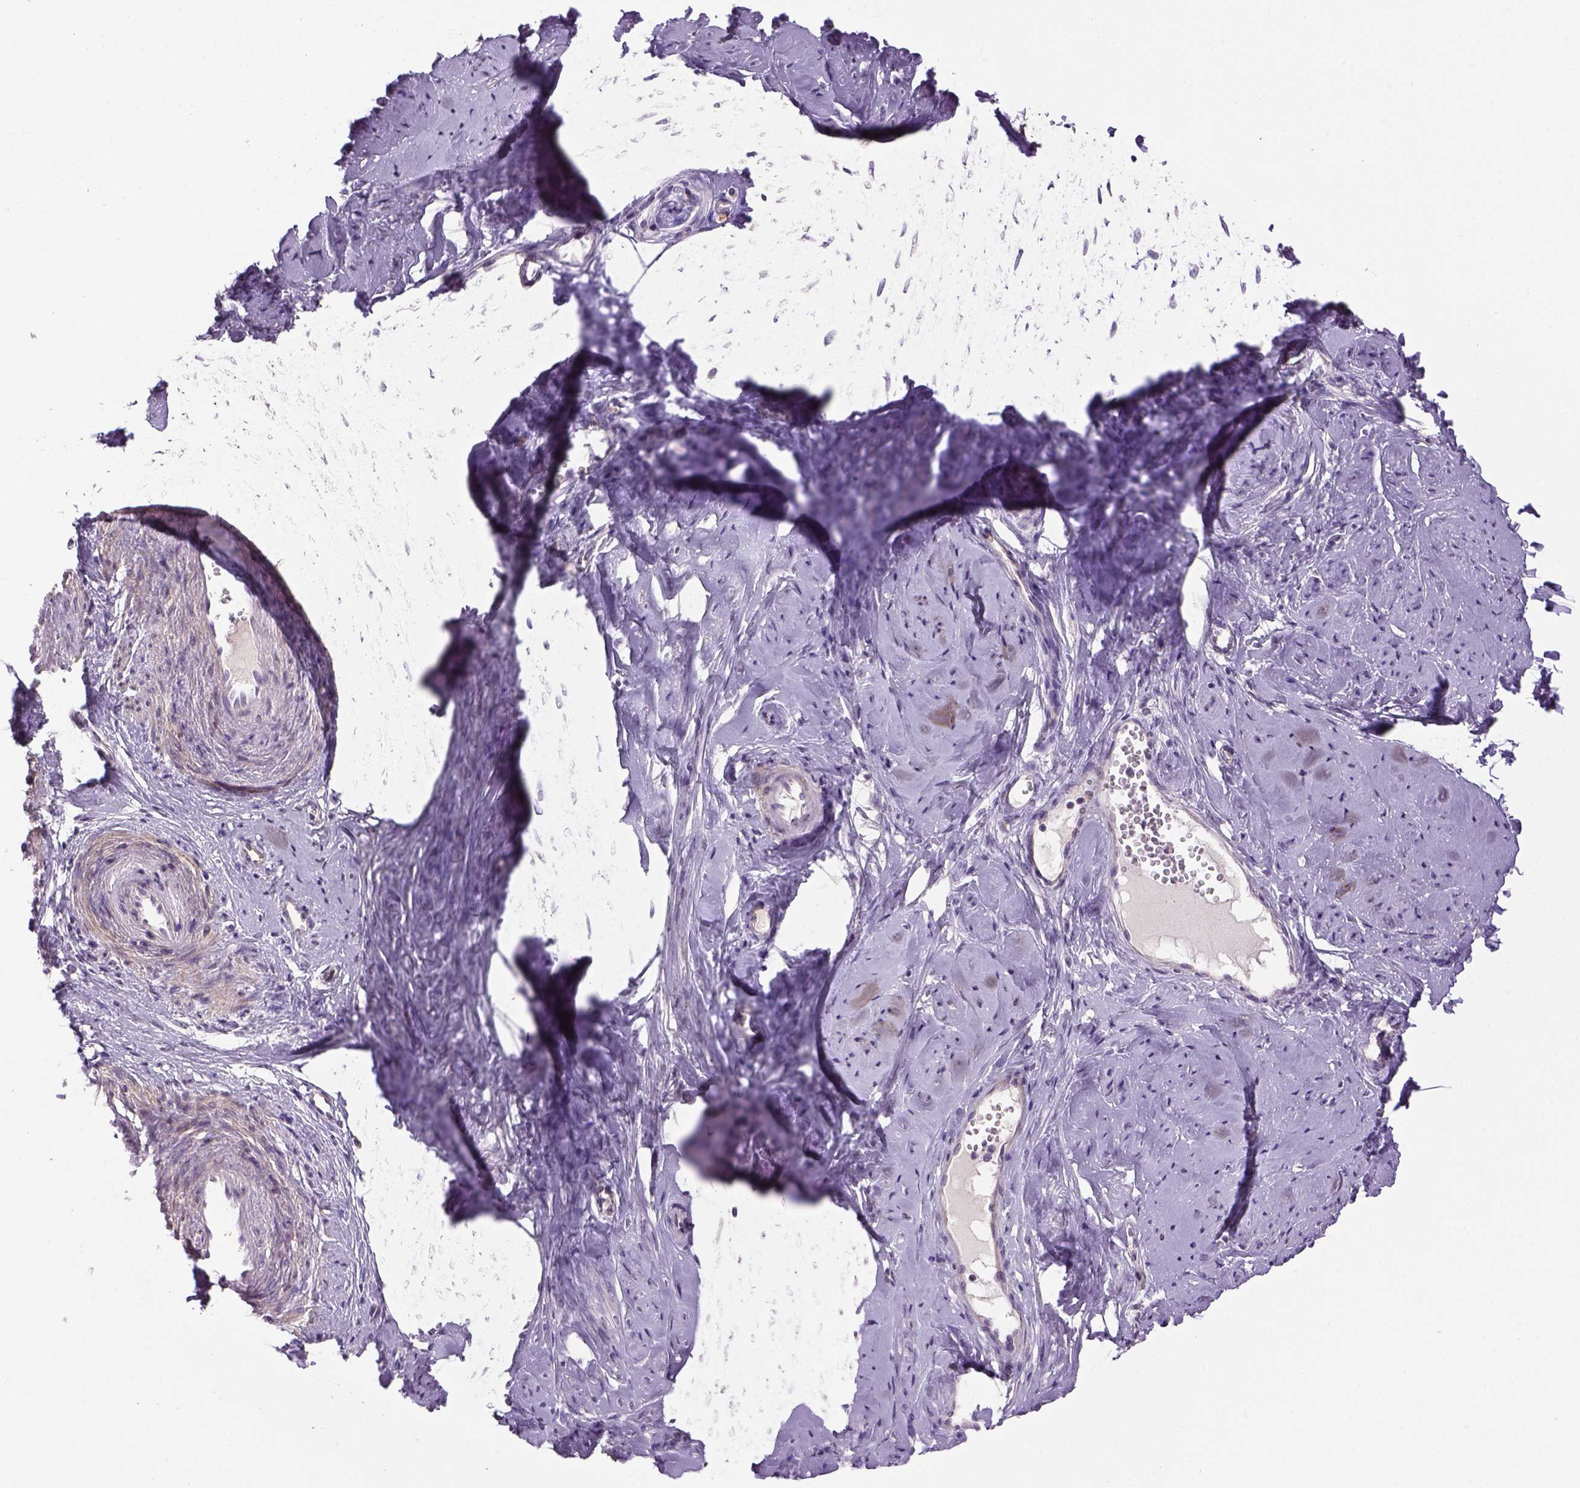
{"staining": {"intensity": "negative", "quantity": "none", "location": "none"}, "tissue": "smooth muscle", "cell_type": "Smooth muscle cells", "image_type": "normal", "snomed": [{"axis": "morphology", "description": "Normal tissue, NOS"}, {"axis": "topography", "description": "Smooth muscle"}], "caption": "IHC photomicrograph of normal smooth muscle: human smooth muscle stained with DAB reveals no significant protein positivity in smooth muscle cells.", "gene": "PRRT1", "patient": {"sex": "female", "age": 48}}